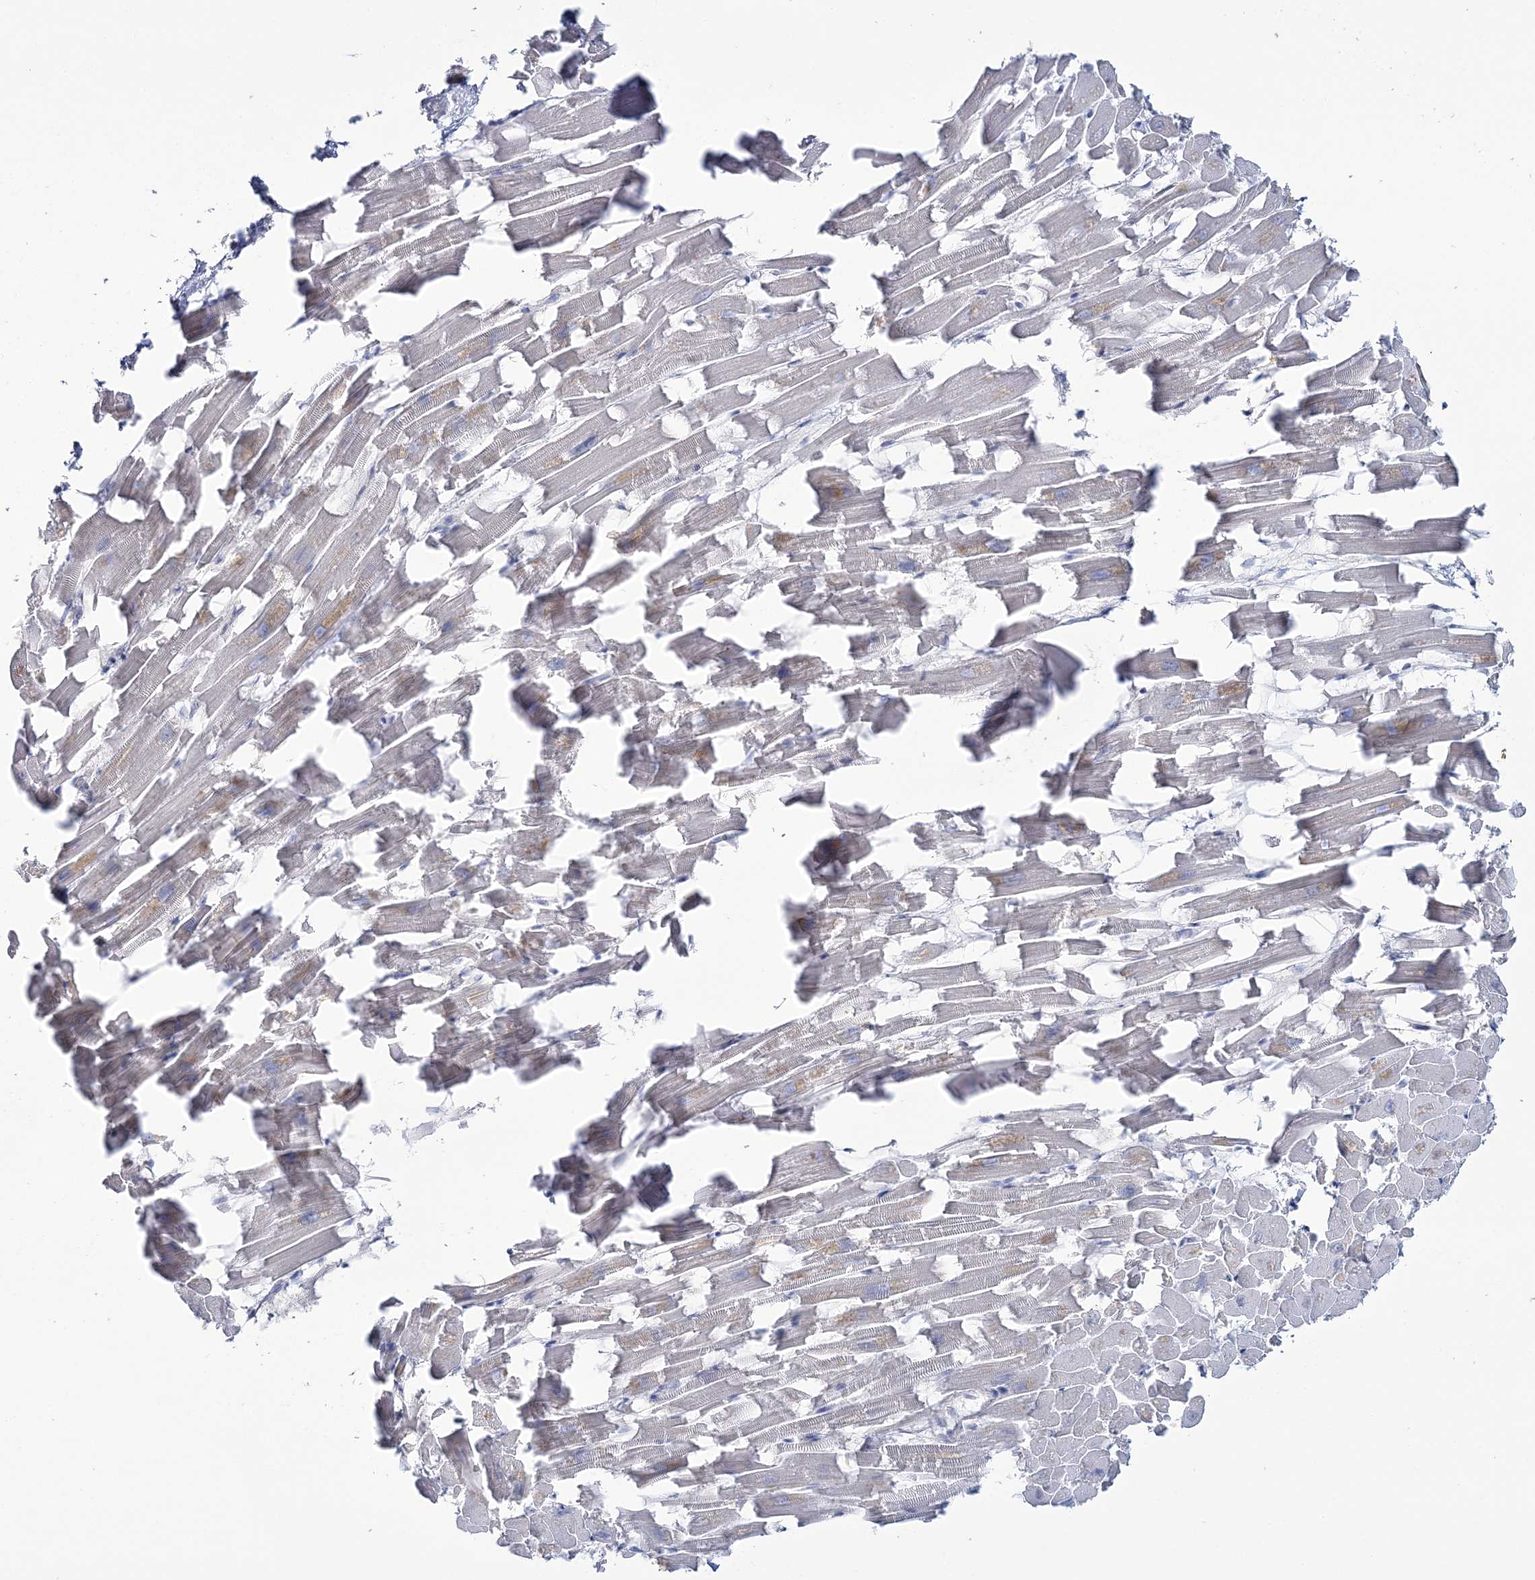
{"staining": {"intensity": "negative", "quantity": "none", "location": "none"}, "tissue": "heart muscle", "cell_type": "Cardiomyocytes", "image_type": "normal", "snomed": [{"axis": "morphology", "description": "Normal tissue, NOS"}, {"axis": "topography", "description": "Heart"}], "caption": "Immunohistochemistry image of normal human heart muscle stained for a protein (brown), which demonstrates no expression in cardiomyocytes.", "gene": "CYP3A4", "patient": {"sex": "female", "age": 64}}